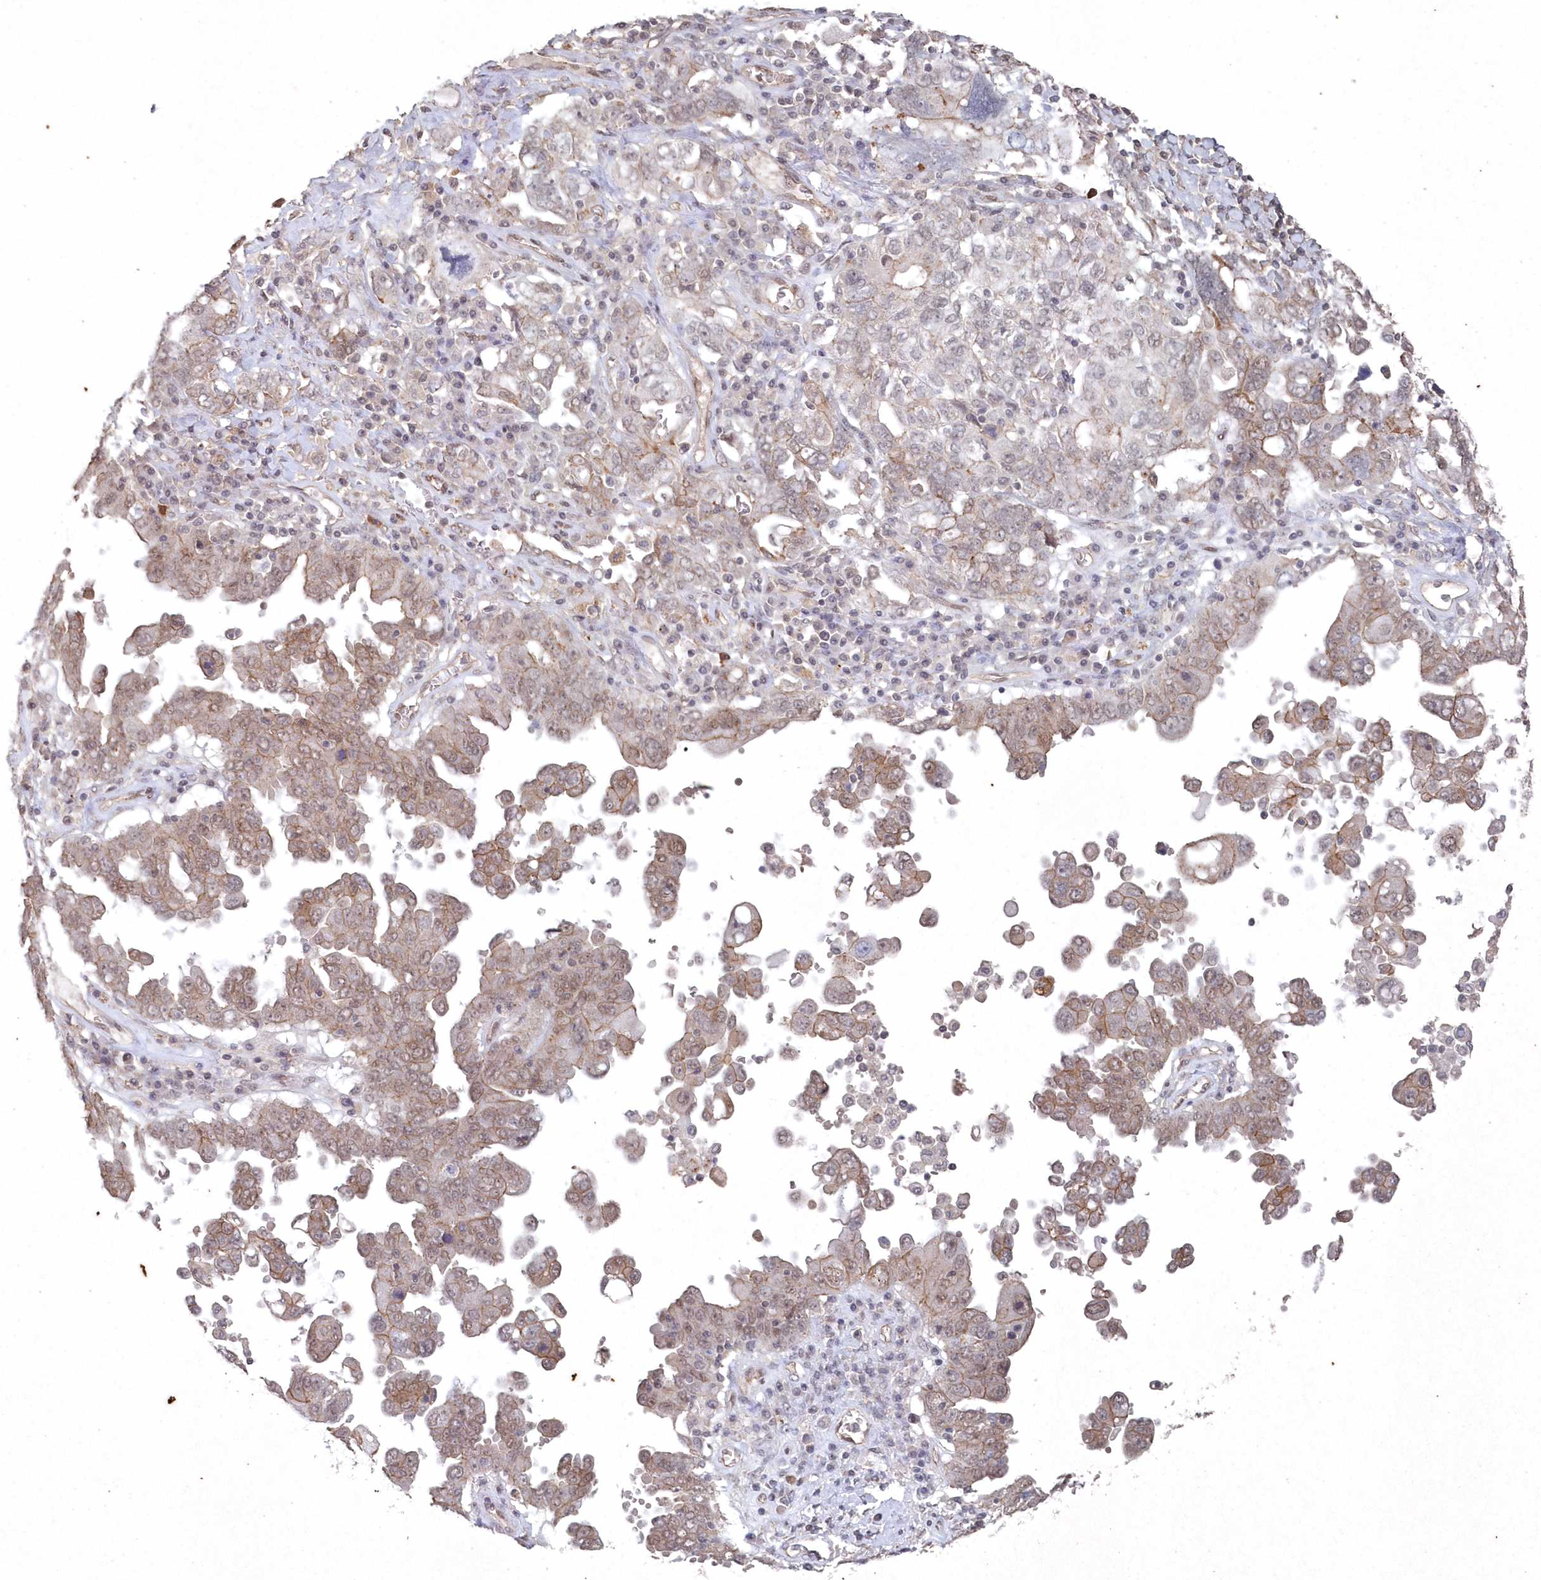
{"staining": {"intensity": "moderate", "quantity": ">75%", "location": "cytoplasmic/membranous"}, "tissue": "ovarian cancer", "cell_type": "Tumor cells", "image_type": "cancer", "snomed": [{"axis": "morphology", "description": "Carcinoma, endometroid"}, {"axis": "topography", "description": "Ovary"}], "caption": "Tumor cells exhibit moderate cytoplasmic/membranous staining in approximately >75% of cells in ovarian cancer (endometroid carcinoma).", "gene": "VSIG2", "patient": {"sex": "female", "age": 62}}